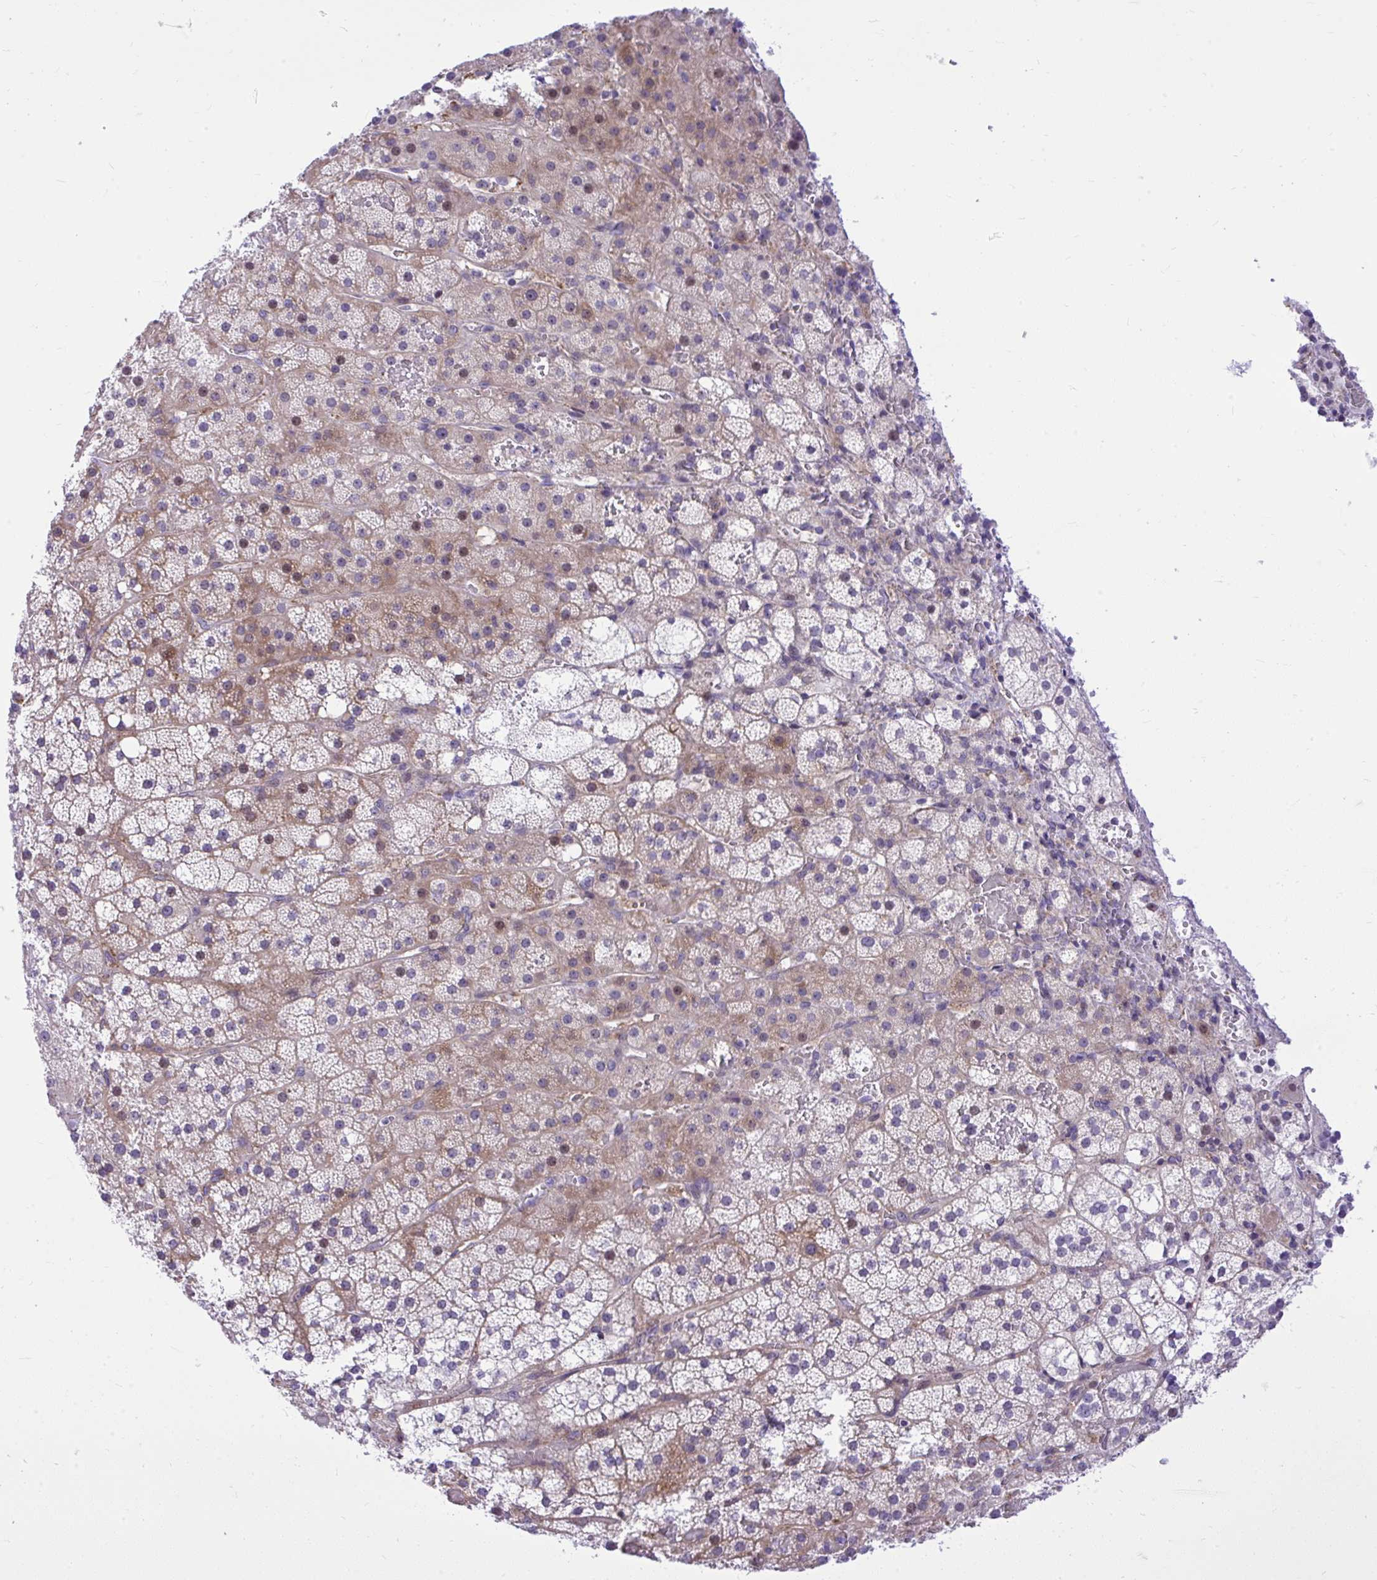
{"staining": {"intensity": "weak", "quantity": "<25%", "location": "cytoplasmic/membranous"}, "tissue": "adrenal gland", "cell_type": "Glandular cells", "image_type": "normal", "snomed": [{"axis": "morphology", "description": "Normal tissue, NOS"}, {"axis": "topography", "description": "Adrenal gland"}], "caption": "Adrenal gland was stained to show a protein in brown. There is no significant positivity in glandular cells. (DAB immunohistochemistry (IHC) visualized using brightfield microscopy, high magnification).", "gene": "GRK4", "patient": {"sex": "male", "age": 53}}